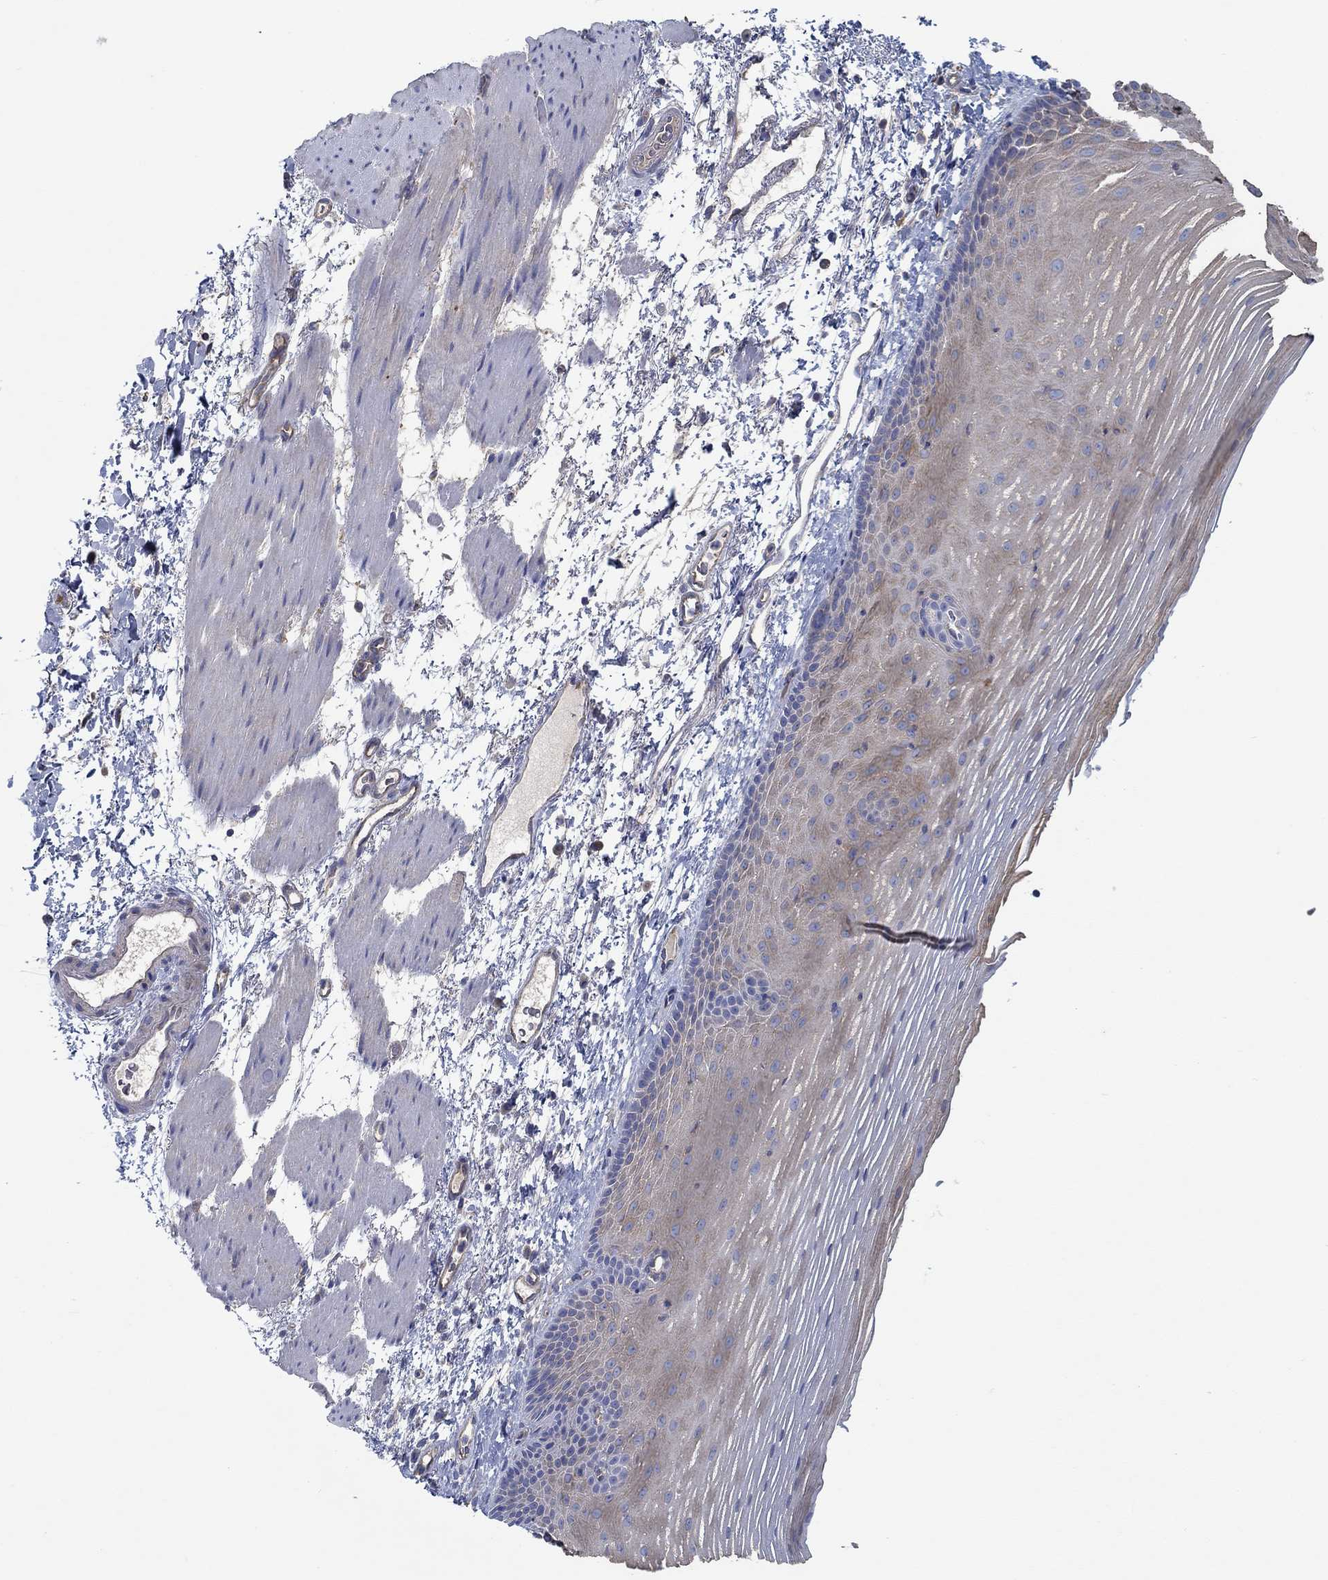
{"staining": {"intensity": "moderate", "quantity": "25%-75%", "location": "cytoplasmic/membranous"}, "tissue": "esophagus", "cell_type": "Squamous epithelial cells", "image_type": "normal", "snomed": [{"axis": "morphology", "description": "Normal tissue, NOS"}, {"axis": "topography", "description": "Esophagus"}], "caption": "This is a micrograph of immunohistochemistry staining of normal esophagus, which shows moderate positivity in the cytoplasmic/membranous of squamous epithelial cells.", "gene": "SPAG9", "patient": {"sex": "male", "age": 76}}